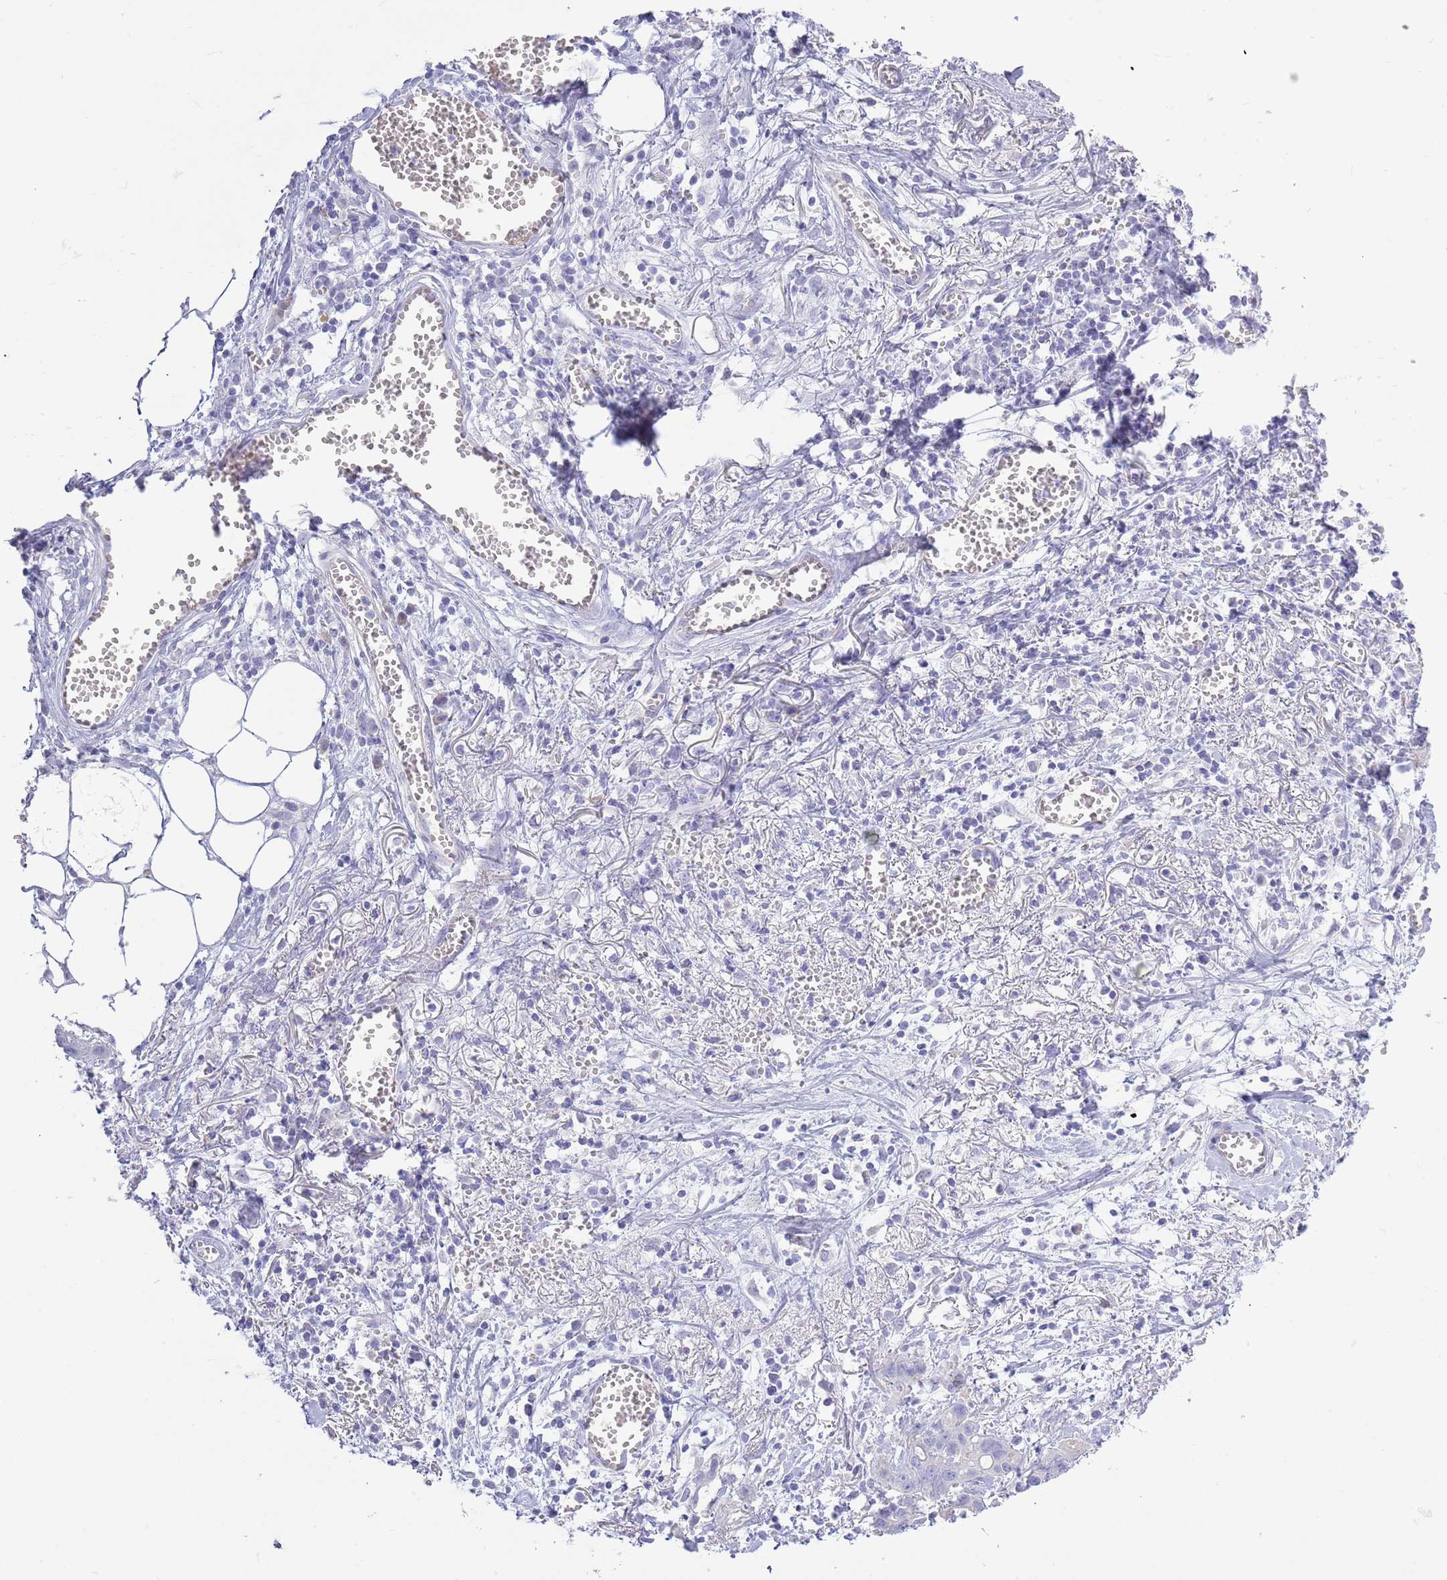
{"staining": {"intensity": "negative", "quantity": "none", "location": "none"}, "tissue": "ovarian cancer", "cell_type": "Tumor cells", "image_type": "cancer", "snomed": [{"axis": "morphology", "description": "Cystadenocarcinoma, mucinous, NOS"}, {"axis": "topography", "description": "Ovary"}], "caption": "Photomicrograph shows no significant protein staining in tumor cells of ovarian cancer (mucinous cystadenocarcinoma).", "gene": "ACR", "patient": {"sex": "female", "age": 70}}